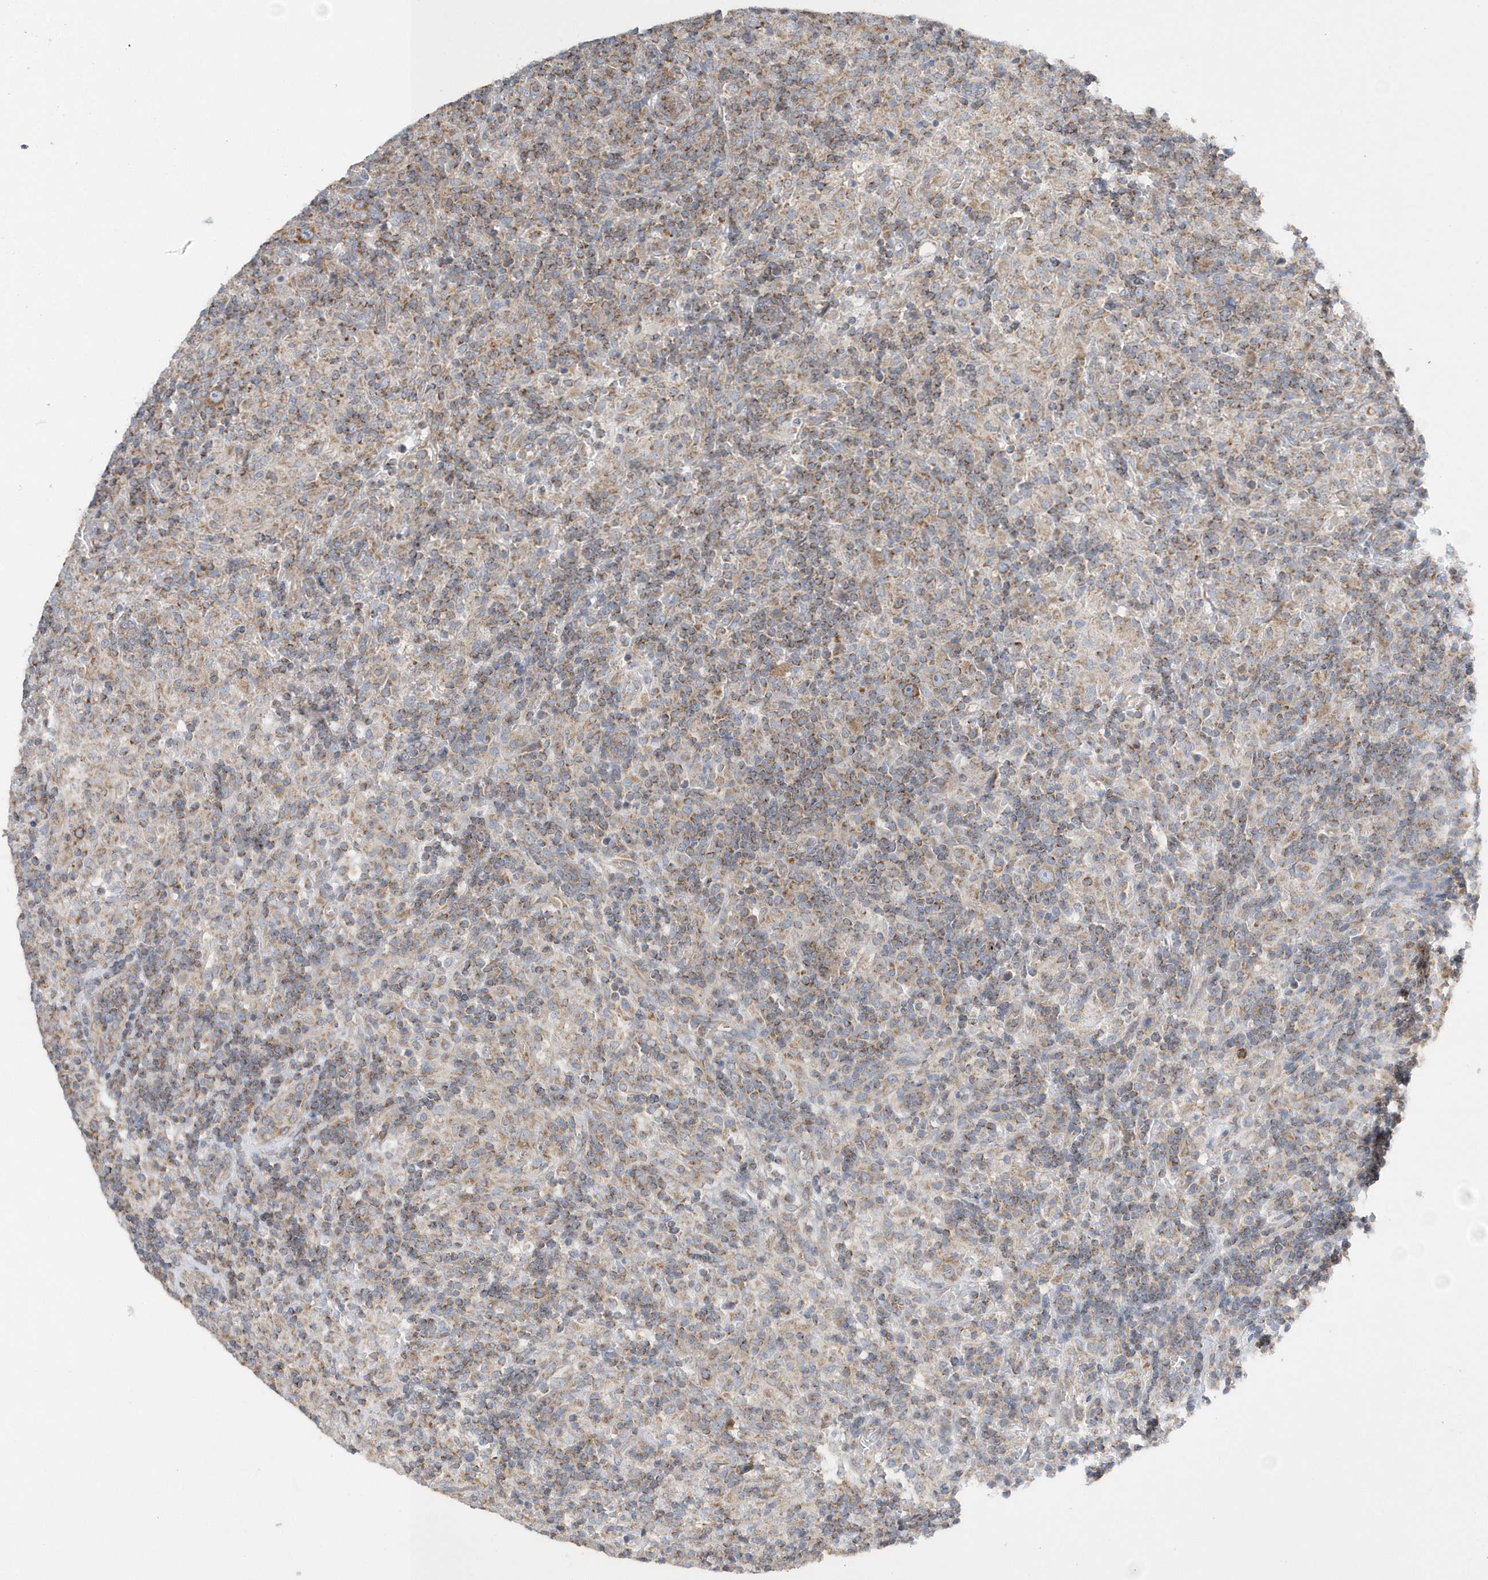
{"staining": {"intensity": "moderate", "quantity": ">75%", "location": "cytoplasmic/membranous"}, "tissue": "lymphoma", "cell_type": "Tumor cells", "image_type": "cancer", "snomed": [{"axis": "morphology", "description": "Hodgkin's disease, NOS"}, {"axis": "topography", "description": "Lymph node"}], "caption": "The immunohistochemical stain highlights moderate cytoplasmic/membranous positivity in tumor cells of lymphoma tissue. The staining is performed using DAB (3,3'-diaminobenzidine) brown chromogen to label protein expression. The nuclei are counter-stained blue using hematoxylin.", "gene": "SPATA5", "patient": {"sex": "male", "age": 70}}